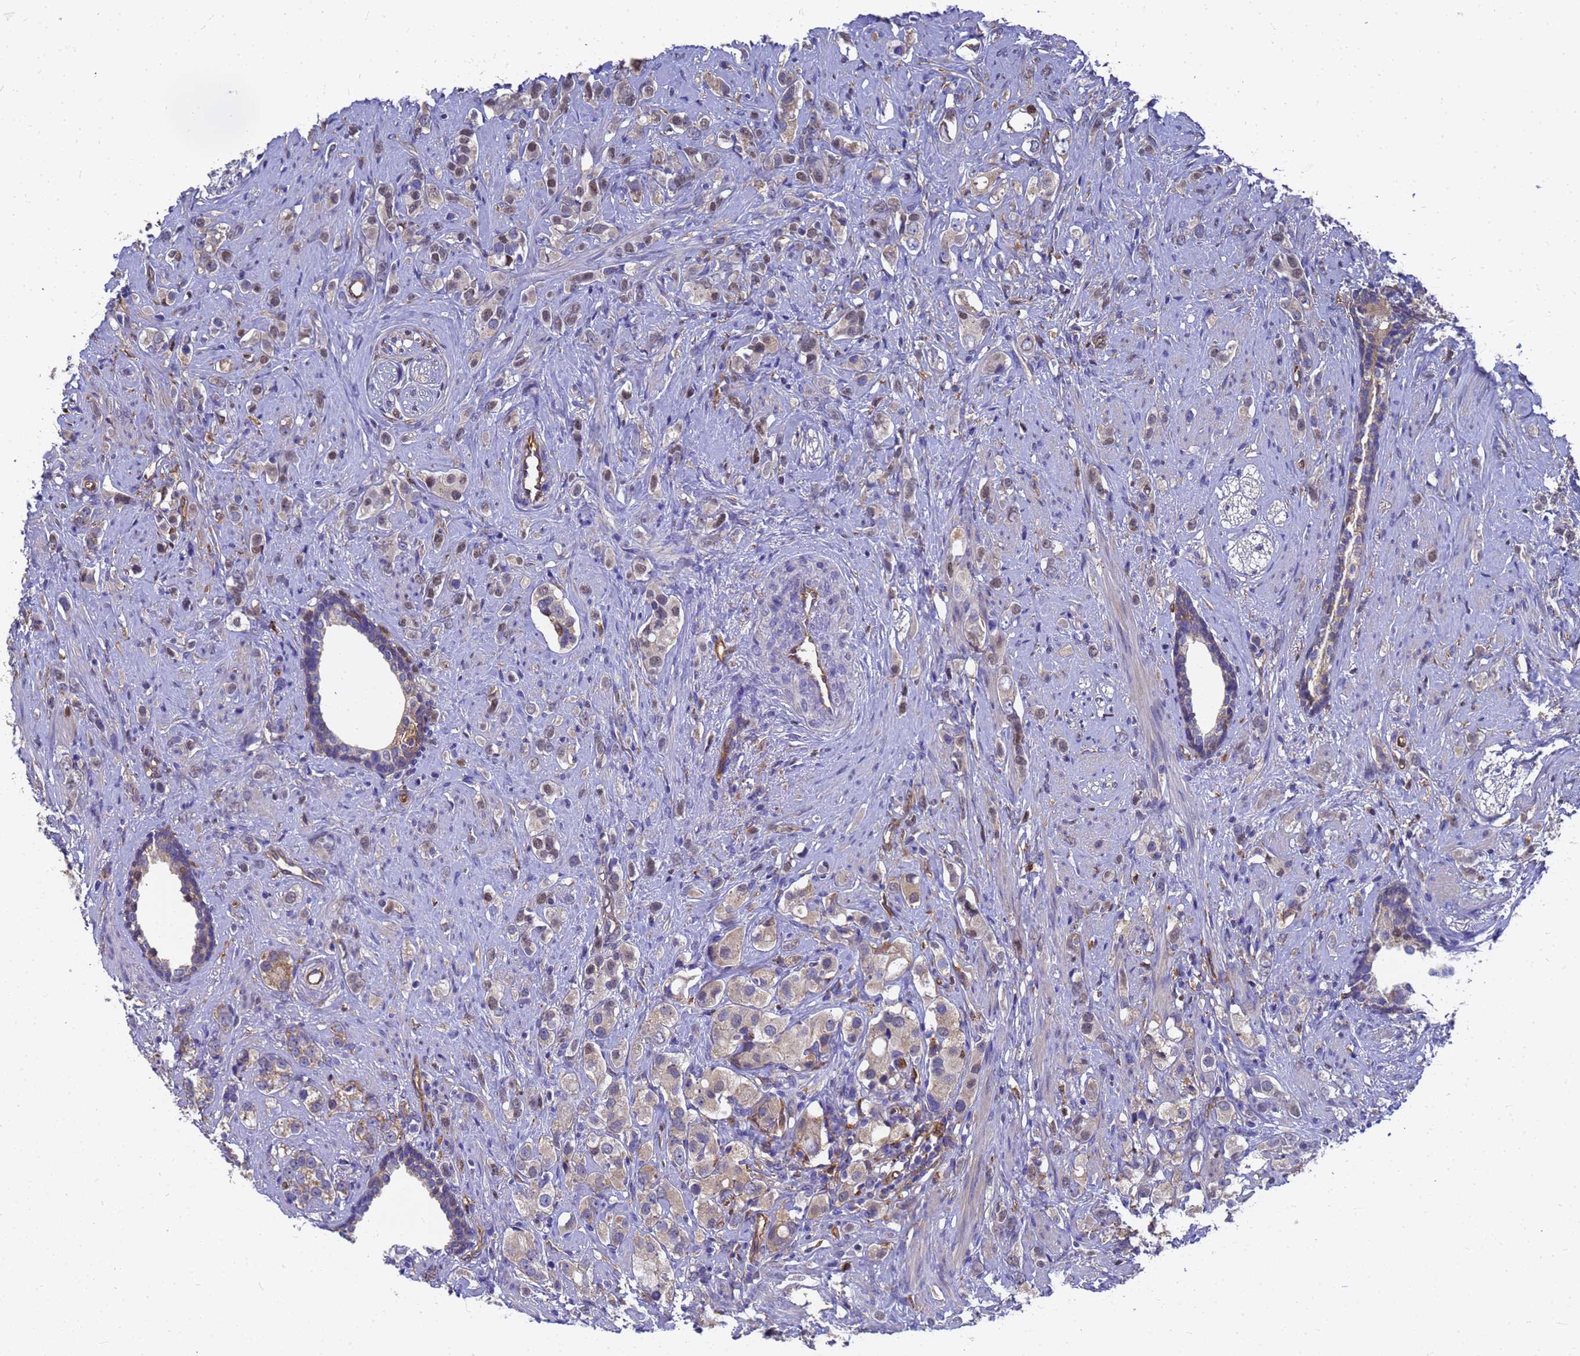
{"staining": {"intensity": "weak", "quantity": "25%-75%", "location": "cytoplasmic/membranous,nuclear"}, "tissue": "prostate cancer", "cell_type": "Tumor cells", "image_type": "cancer", "snomed": [{"axis": "morphology", "description": "Adenocarcinoma, High grade"}, {"axis": "topography", "description": "Prostate"}], "caption": "An image of human adenocarcinoma (high-grade) (prostate) stained for a protein exhibits weak cytoplasmic/membranous and nuclear brown staining in tumor cells.", "gene": "SLC35E2B", "patient": {"sex": "male", "age": 63}}